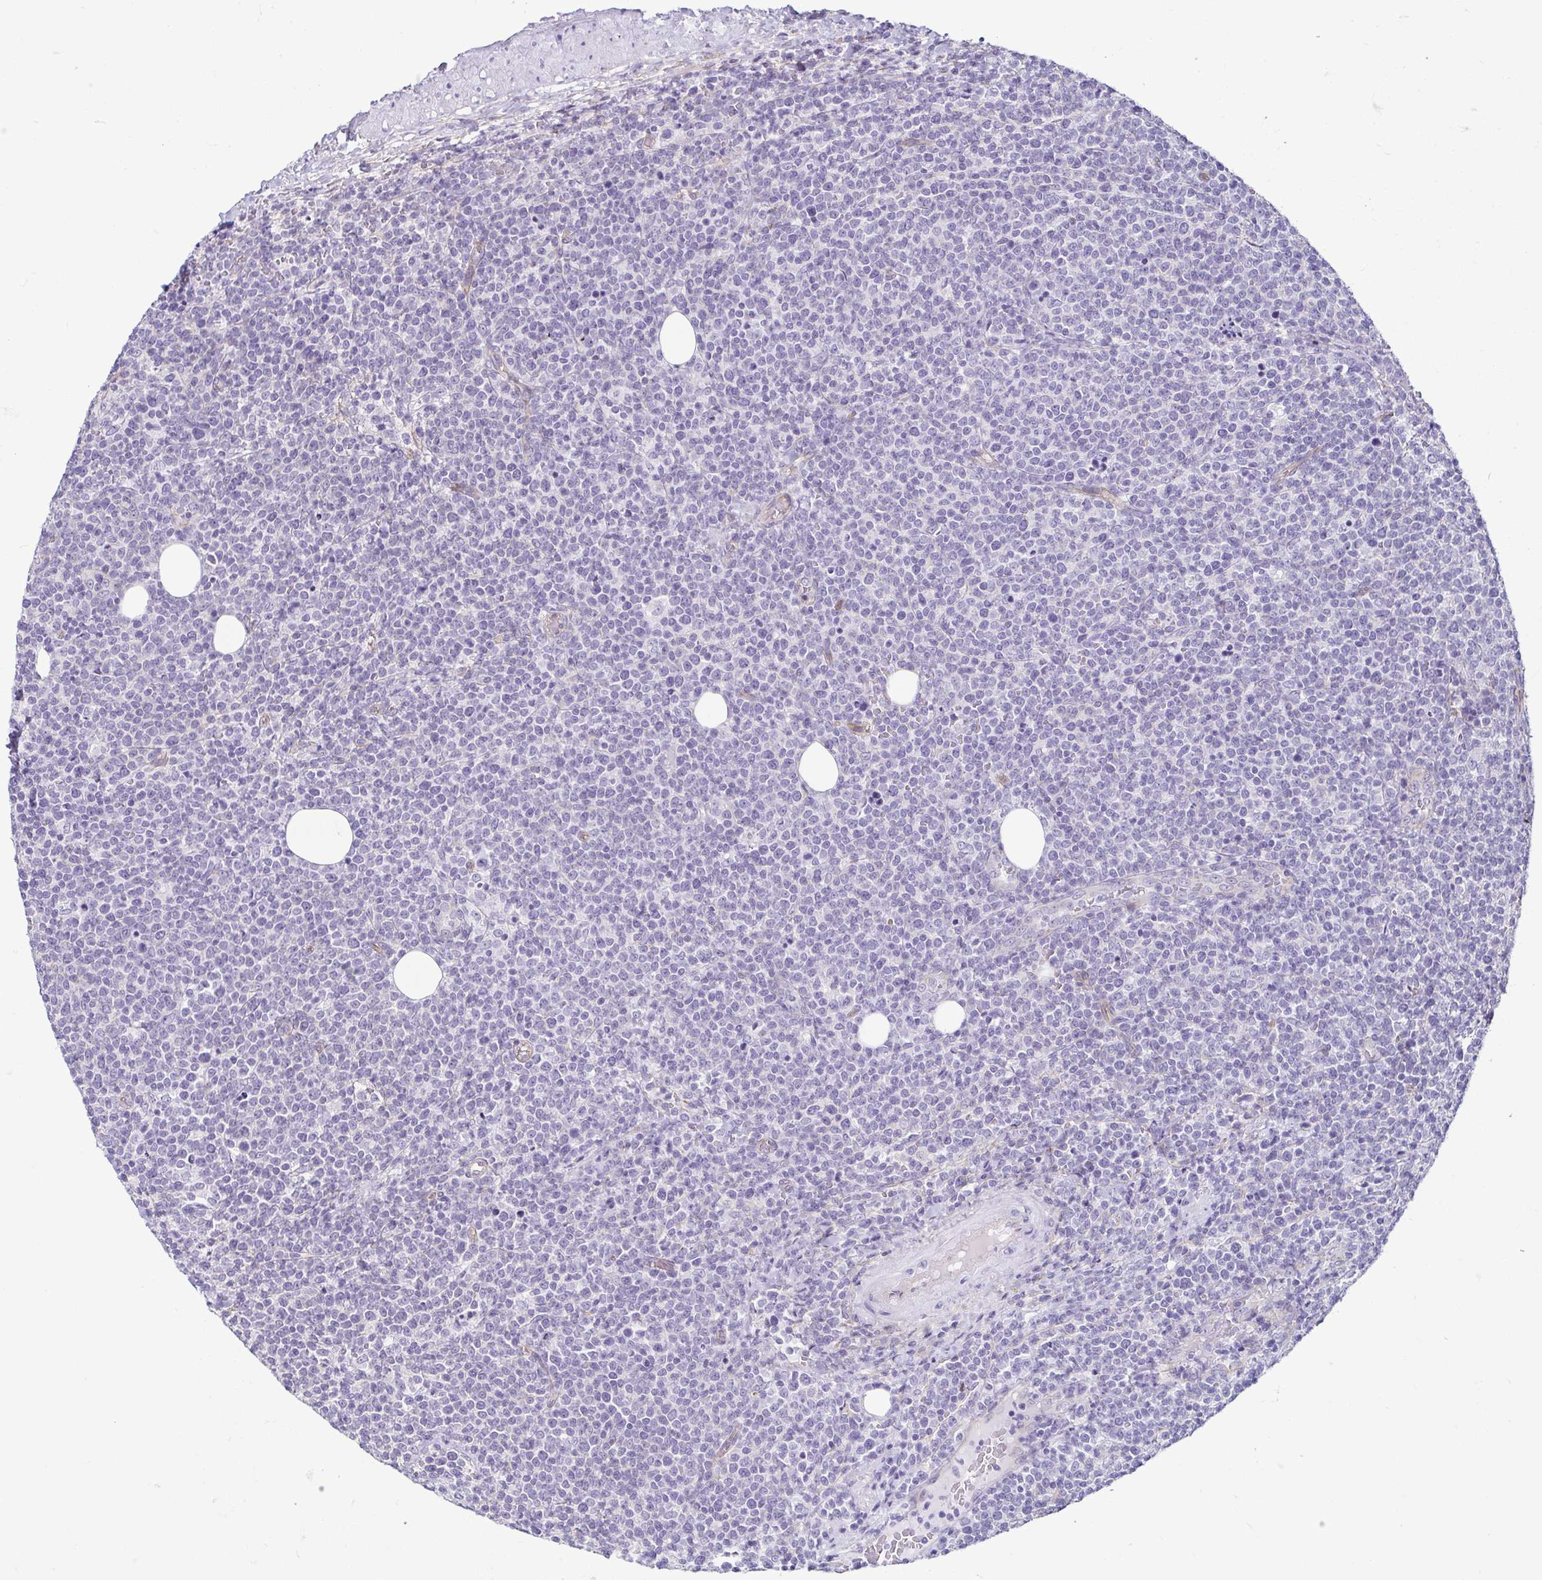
{"staining": {"intensity": "negative", "quantity": "none", "location": "none"}, "tissue": "lymphoma", "cell_type": "Tumor cells", "image_type": "cancer", "snomed": [{"axis": "morphology", "description": "Malignant lymphoma, non-Hodgkin's type, High grade"}, {"axis": "topography", "description": "Lymph node"}], "caption": "Immunohistochemical staining of human malignant lymphoma, non-Hodgkin's type (high-grade) exhibits no significant expression in tumor cells.", "gene": "CASP14", "patient": {"sex": "male", "age": 61}}